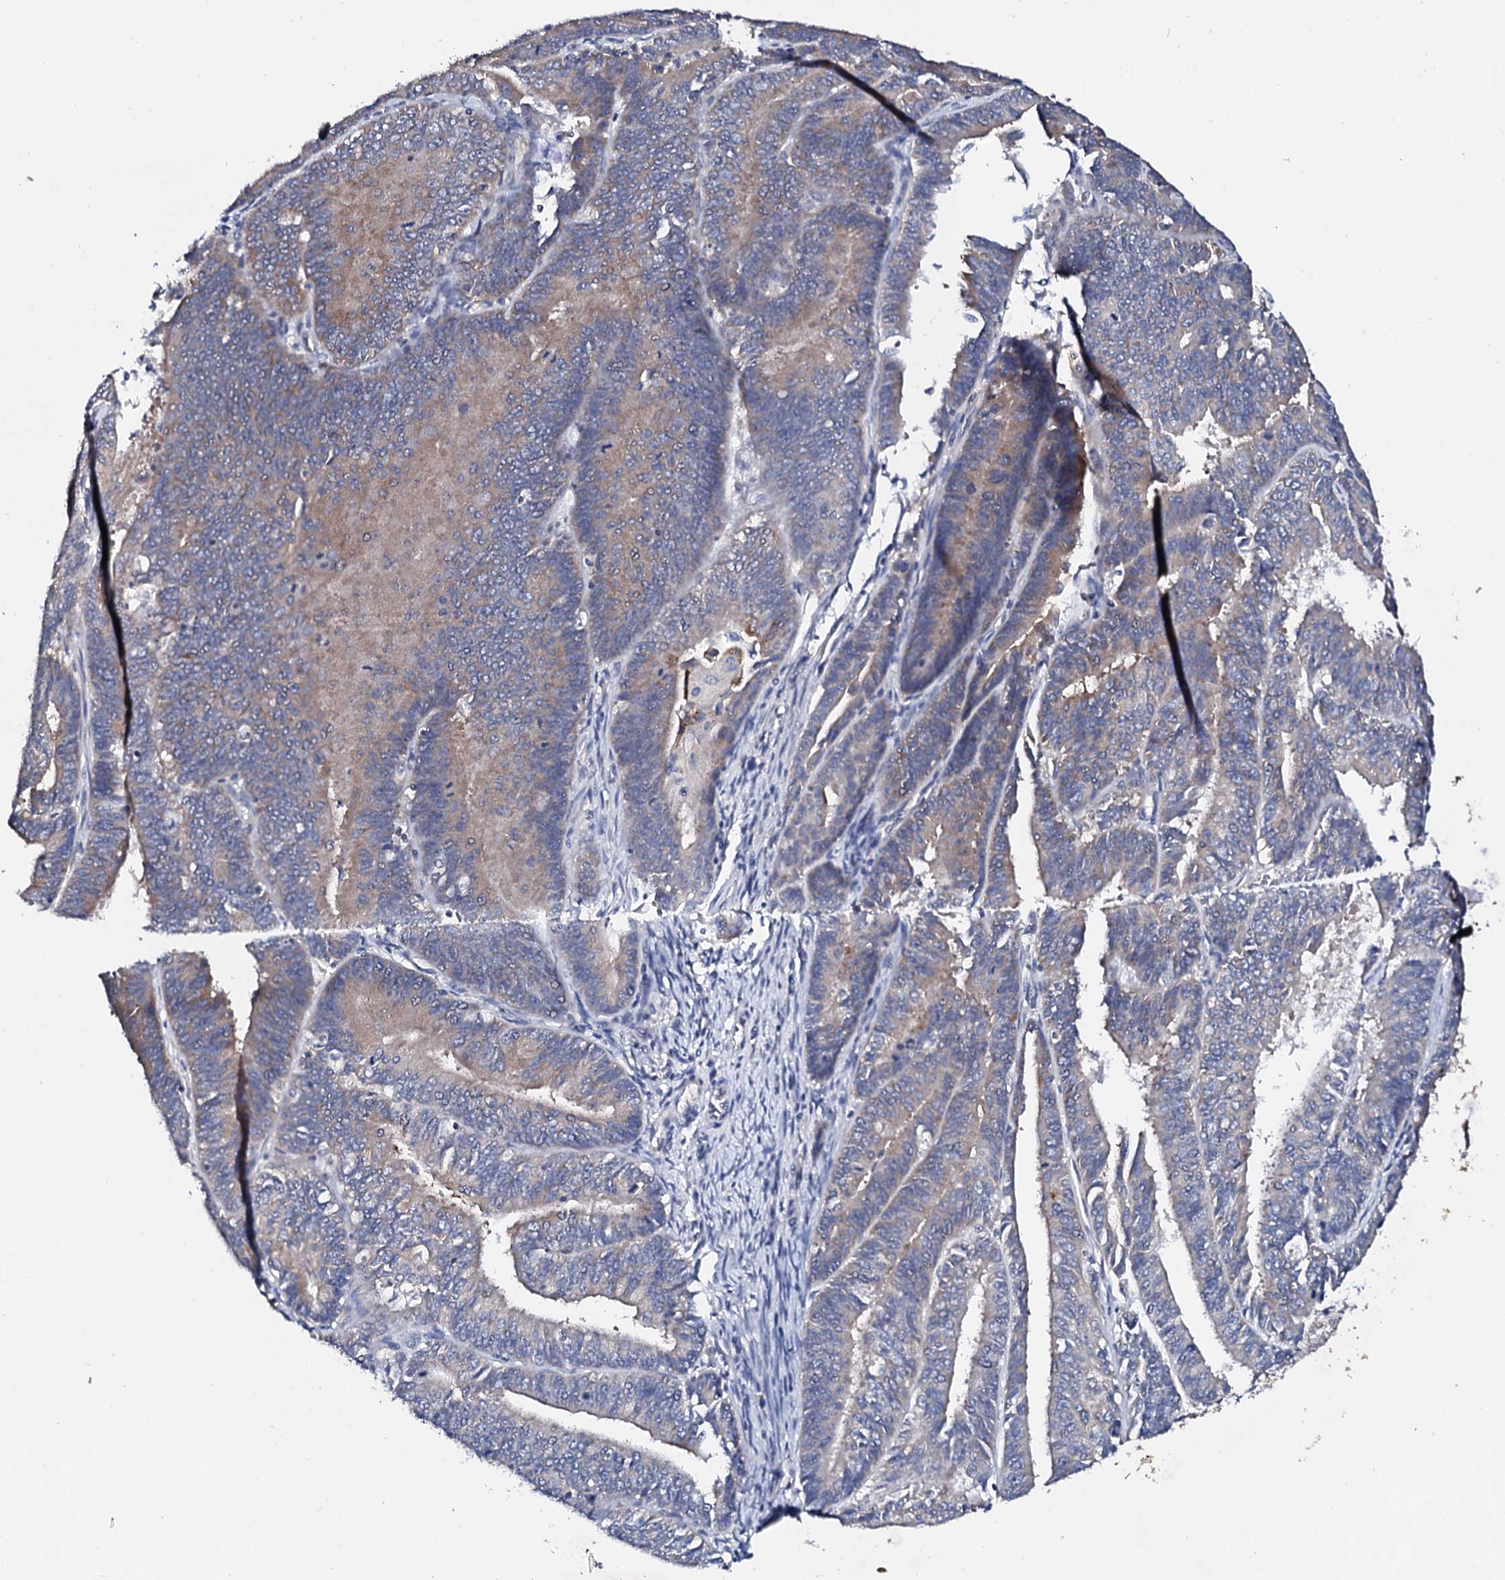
{"staining": {"intensity": "moderate", "quantity": "<25%", "location": "cytoplasmic/membranous"}, "tissue": "endometrial cancer", "cell_type": "Tumor cells", "image_type": "cancer", "snomed": [{"axis": "morphology", "description": "Adenocarcinoma, NOS"}, {"axis": "topography", "description": "Endometrium"}], "caption": "Immunohistochemical staining of endometrial adenocarcinoma shows low levels of moderate cytoplasmic/membranous protein positivity in approximately <25% of tumor cells.", "gene": "NUP58", "patient": {"sex": "female", "age": 73}}